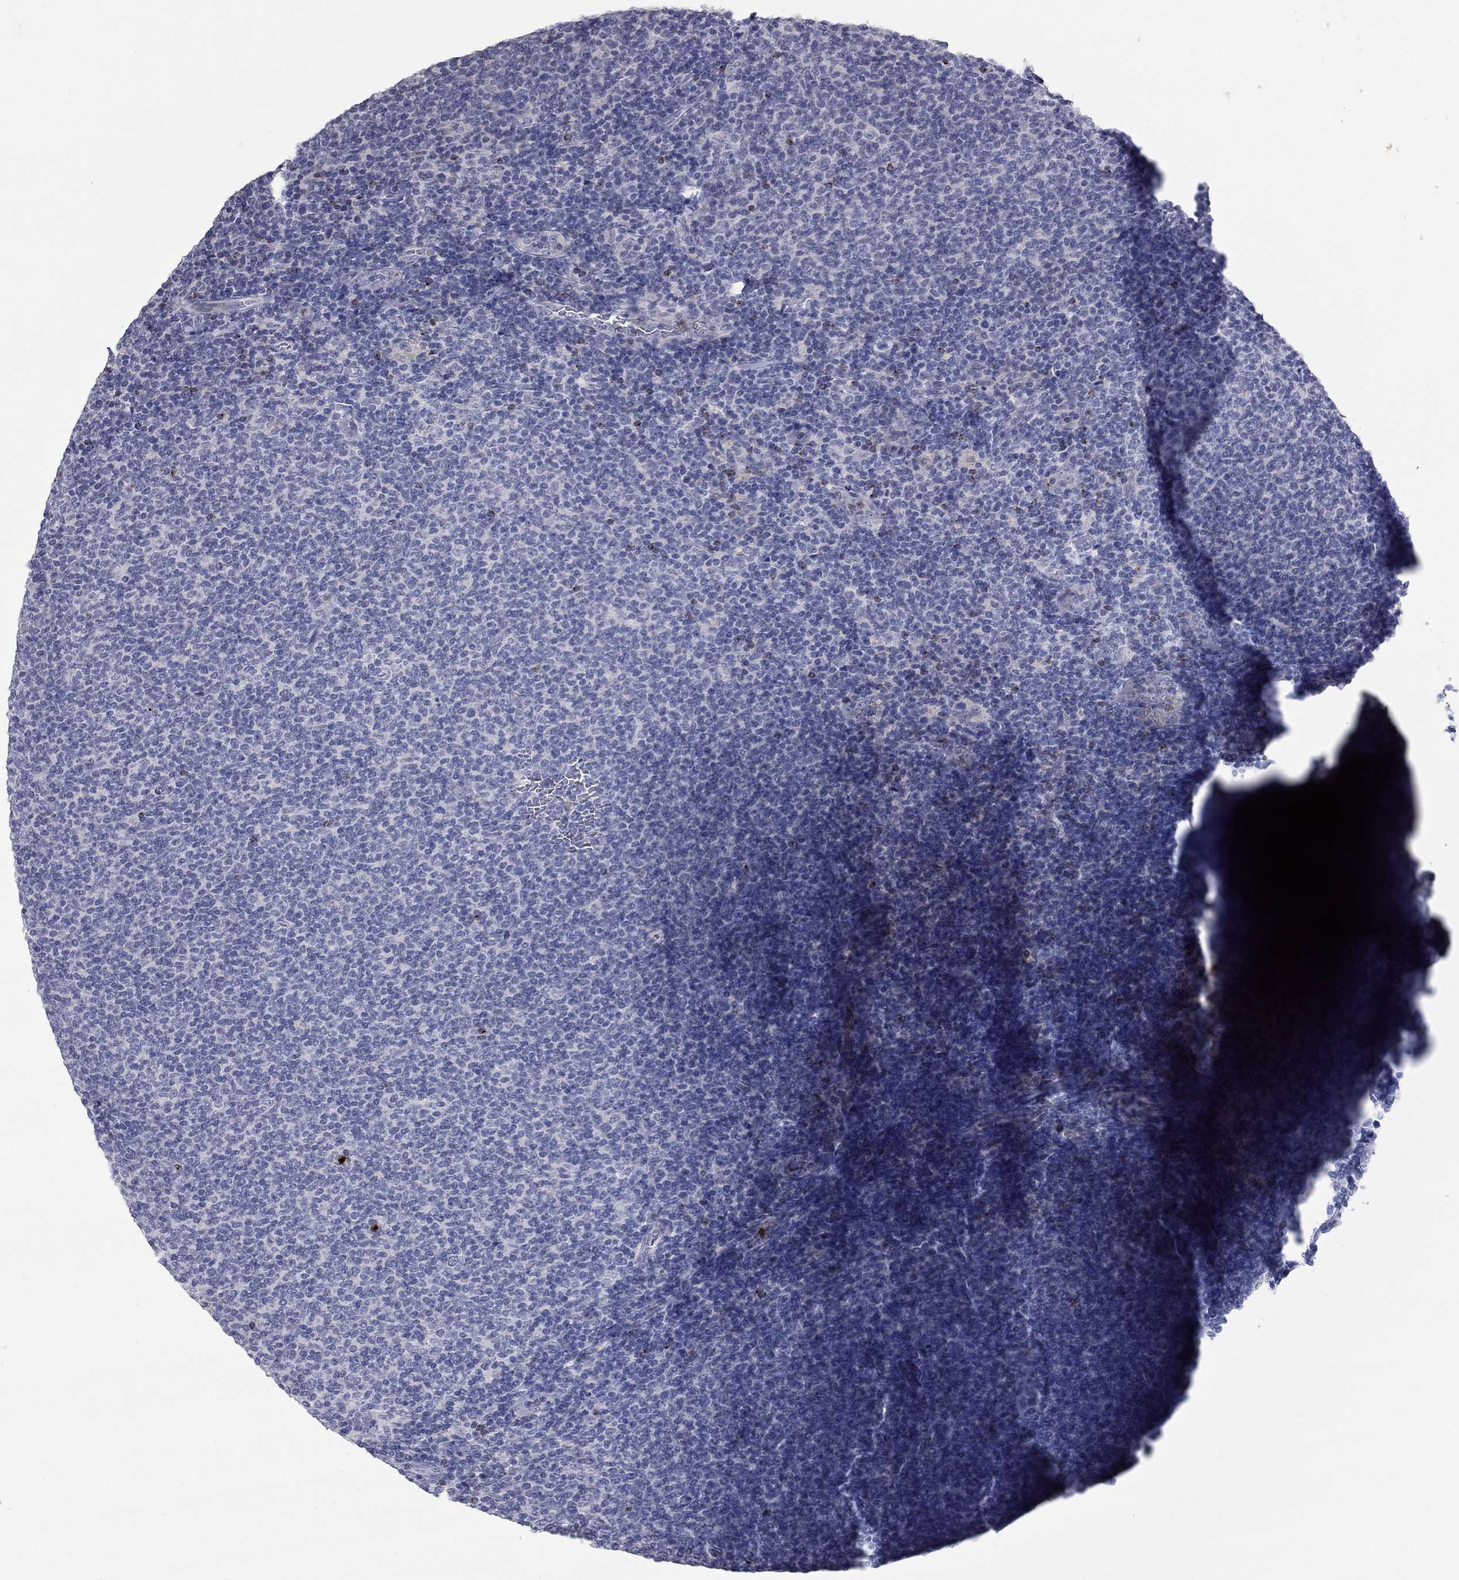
{"staining": {"intensity": "negative", "quantity": "none", "location": "none"}, "tissue": "lymphoma", "cell_type": "Tumor cells", "image_type": "cancer", "snomed": [{"axis": "morphology", "description": "Malignant lymphoma, non-Hodgkin's type, Low grade"}, {"axis": "topography", "description": "Lymph node"}], "caption": "Lymphoma stained for a protein using IHC exhibits no staining tumor cells.", "gene": "CCL5", "patient": {"sex": "male", "age": 52}}